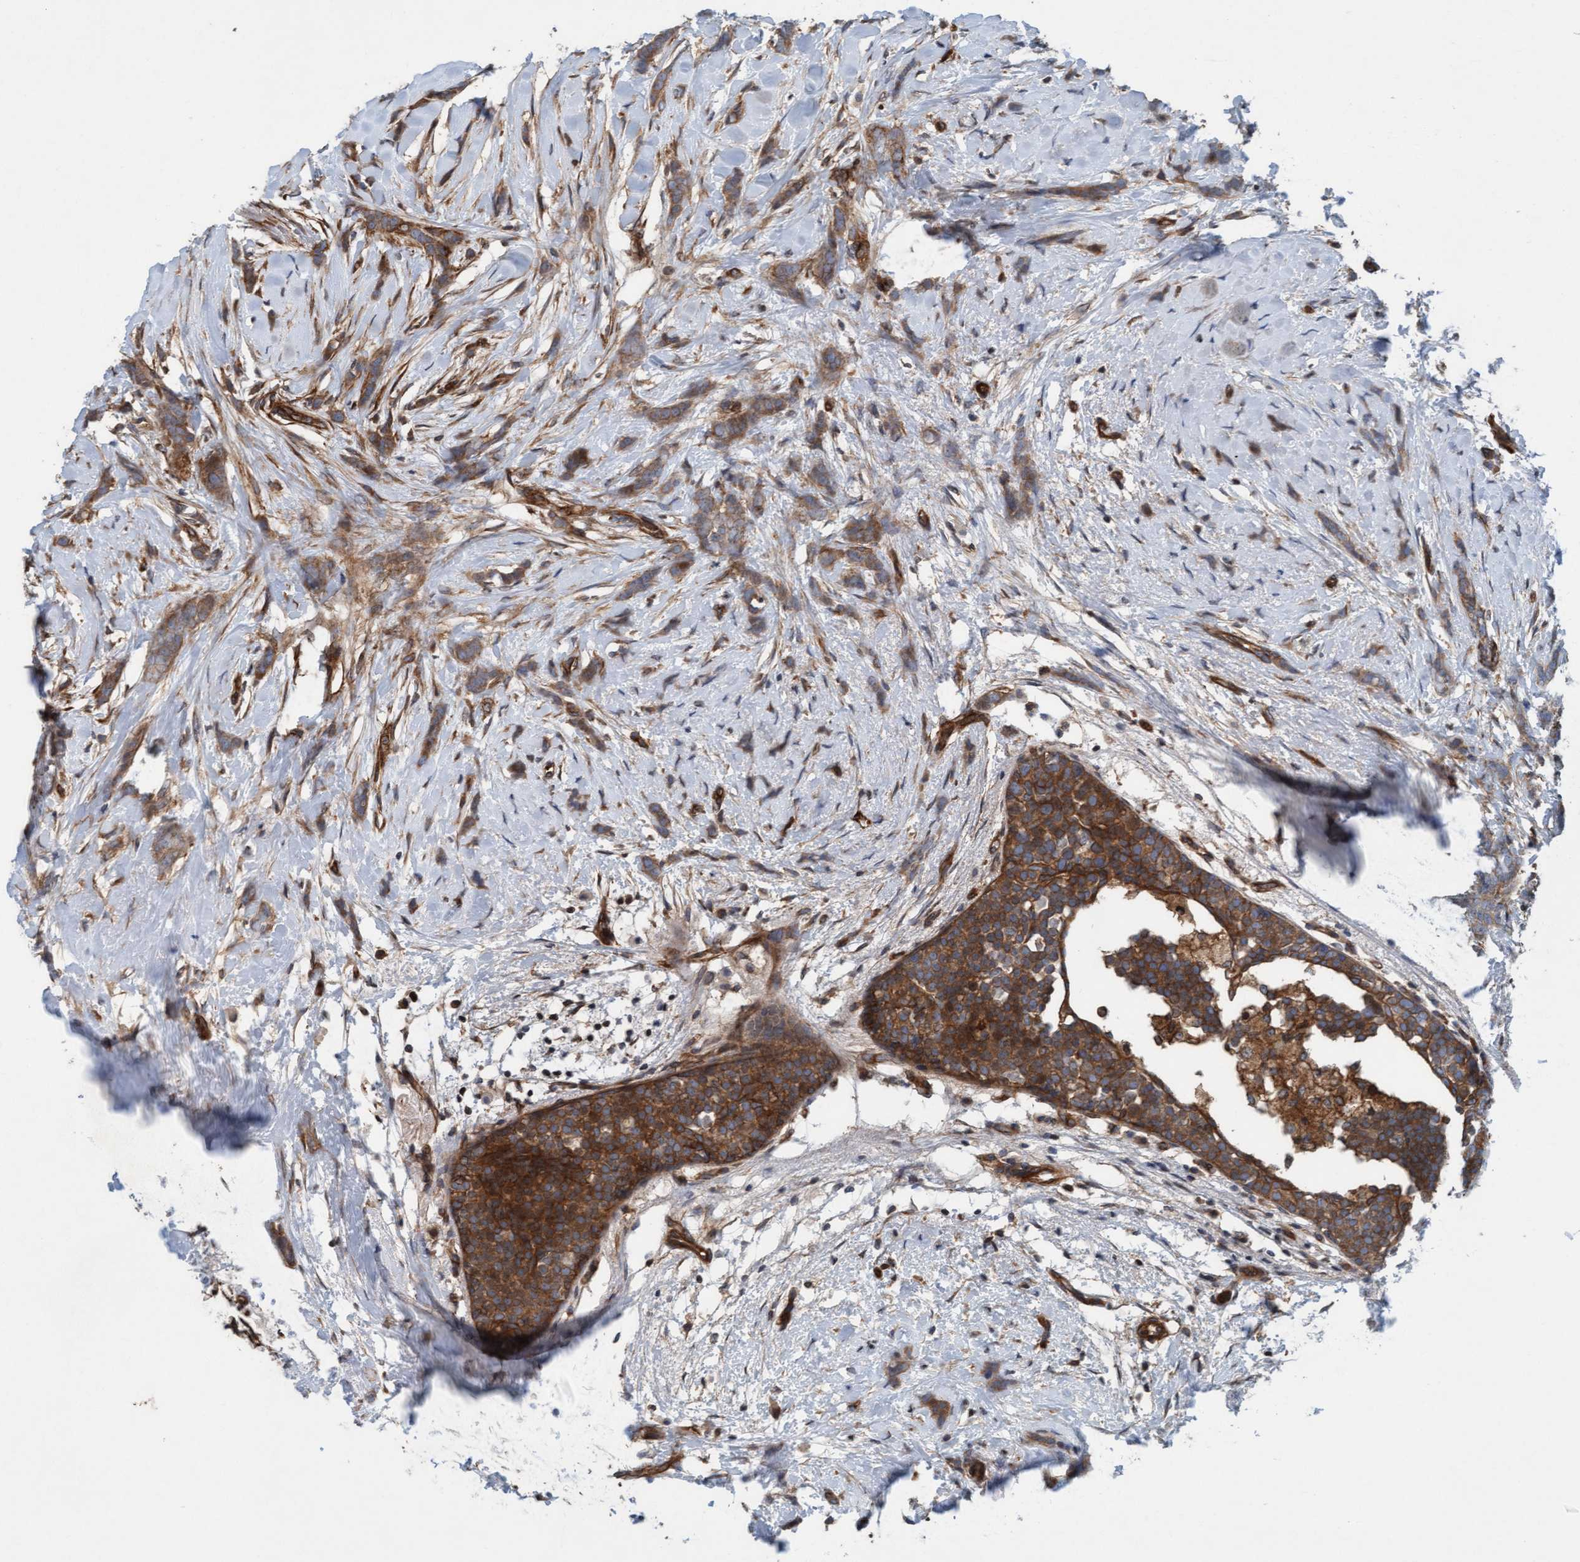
{"staining": {"intensity": "moderate", "quantity": ">75%", "location": "cytoplasmic/membranous"}, "tissue": "breast cancer", "cell_type": "Tumor cells", "image_type": "cancer", "snomed": [{"axis": "morphology", "description": "Lobular carcinoma, in situ"}, {"axis": "morphology", "description": "Lobular carcinoma"}, {"axis": "topography", "description": "Breast"}], "caption": "Breast cancer (lobular carcinoma) stained with a protein marker shows moderate staining in tumor cells.", "gene": "ERAL1", "patient": {"sex": "female", "age": 41}}